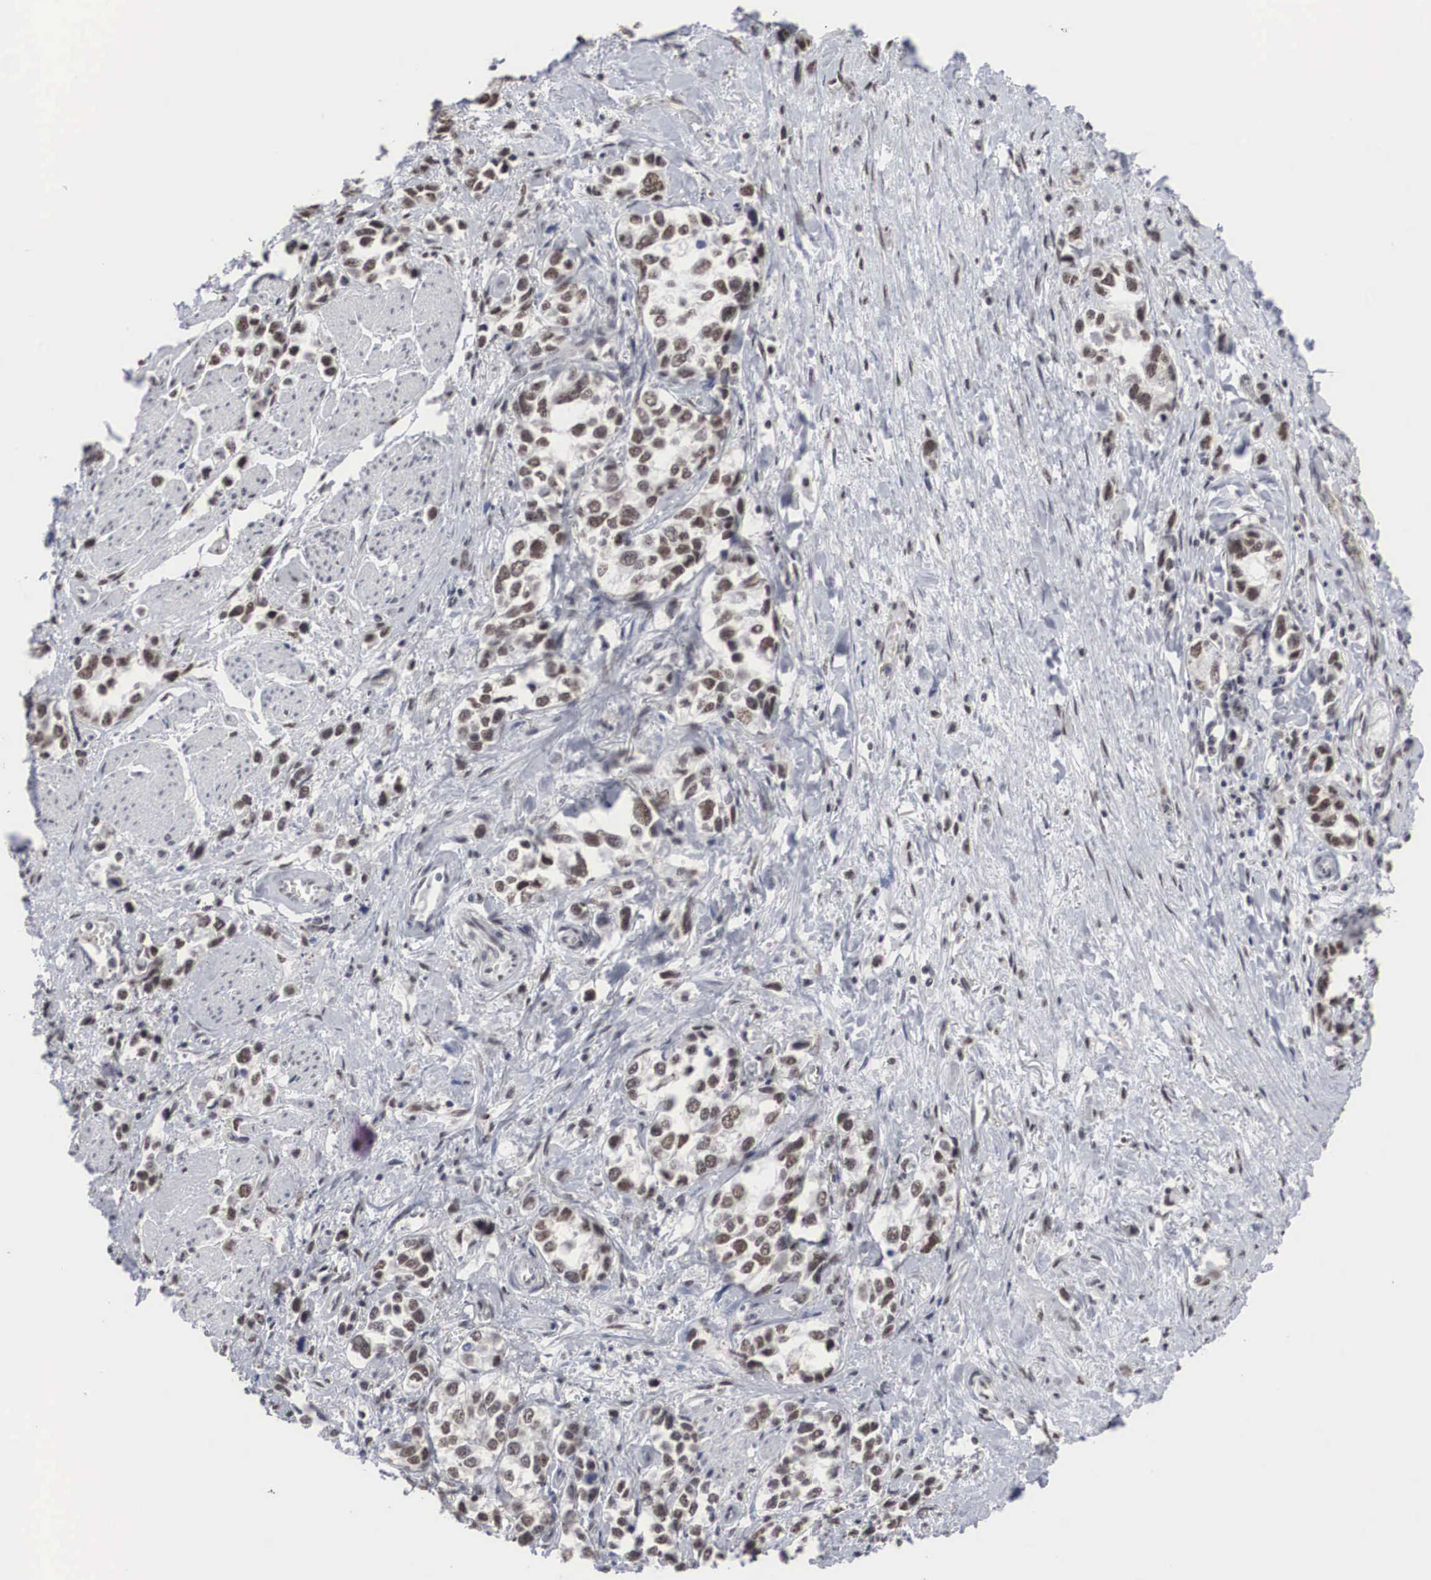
{"staining": {"intensity": "moderate", "quantity": "25%-75%", "location": "nuclear"}, "tissue": "stomach cancer", "cell_type": "Tumor cells", "image_type": "cancer", "snomed": [{"axis": "morphology", "description": "Adenocarcinoma, NOS"}, {"axis": "topography", "description": "Stomach, upper"}], "caption": "A high-resolution histopathology image shows immunohistochemistry staining of stomach cancer (adenocarcinoma), which exhibits moderate nuclear staining in about 25%-75% of tumor cells.", "gene": "AUTS2", "patient": {"sex": "male", "age": 76}}